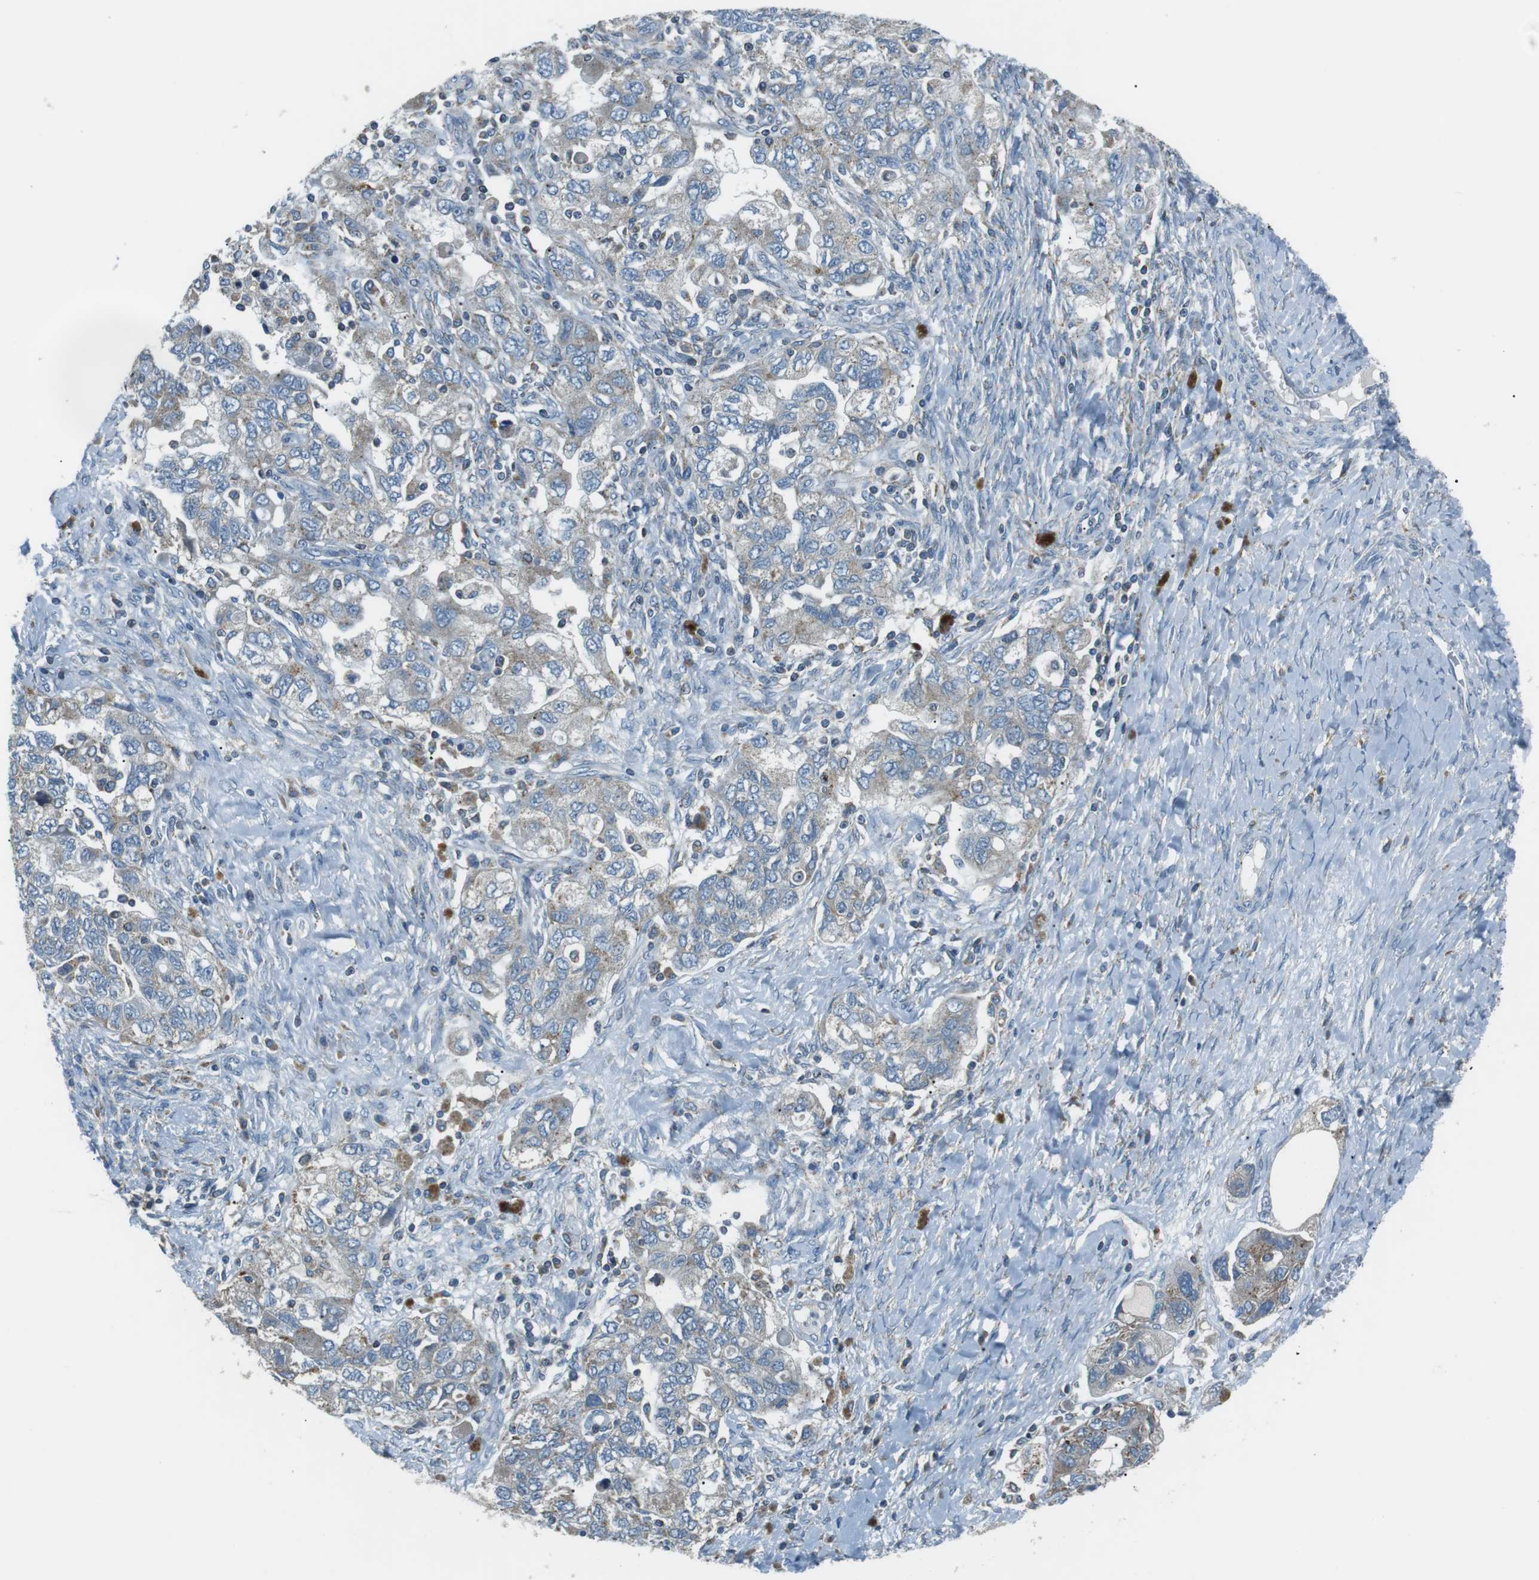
{"staining": {"intensity": "weak", "quantity": "<25%", "location": "cytoplasmic/membranous"}, "tissue": "ovarian cancer", "cell_type": "Tumor cells", "image_type": "cancer", "snomed": [{"axis": "morphology", "description": "Carcinoma, NOS"}, {"axis": "morphology", "description": "Cystadenocarcinoma, serous, NOS"}, {"axis": "topography", "description": "Ovary"}], "caption": "Immunohistochemical staining of human serous cystadenocarcinoma (ovarian) shows no significant expression in tumor cells.", "gene": "FAM3B", "patient": {"sex": "female", "age": 69}}